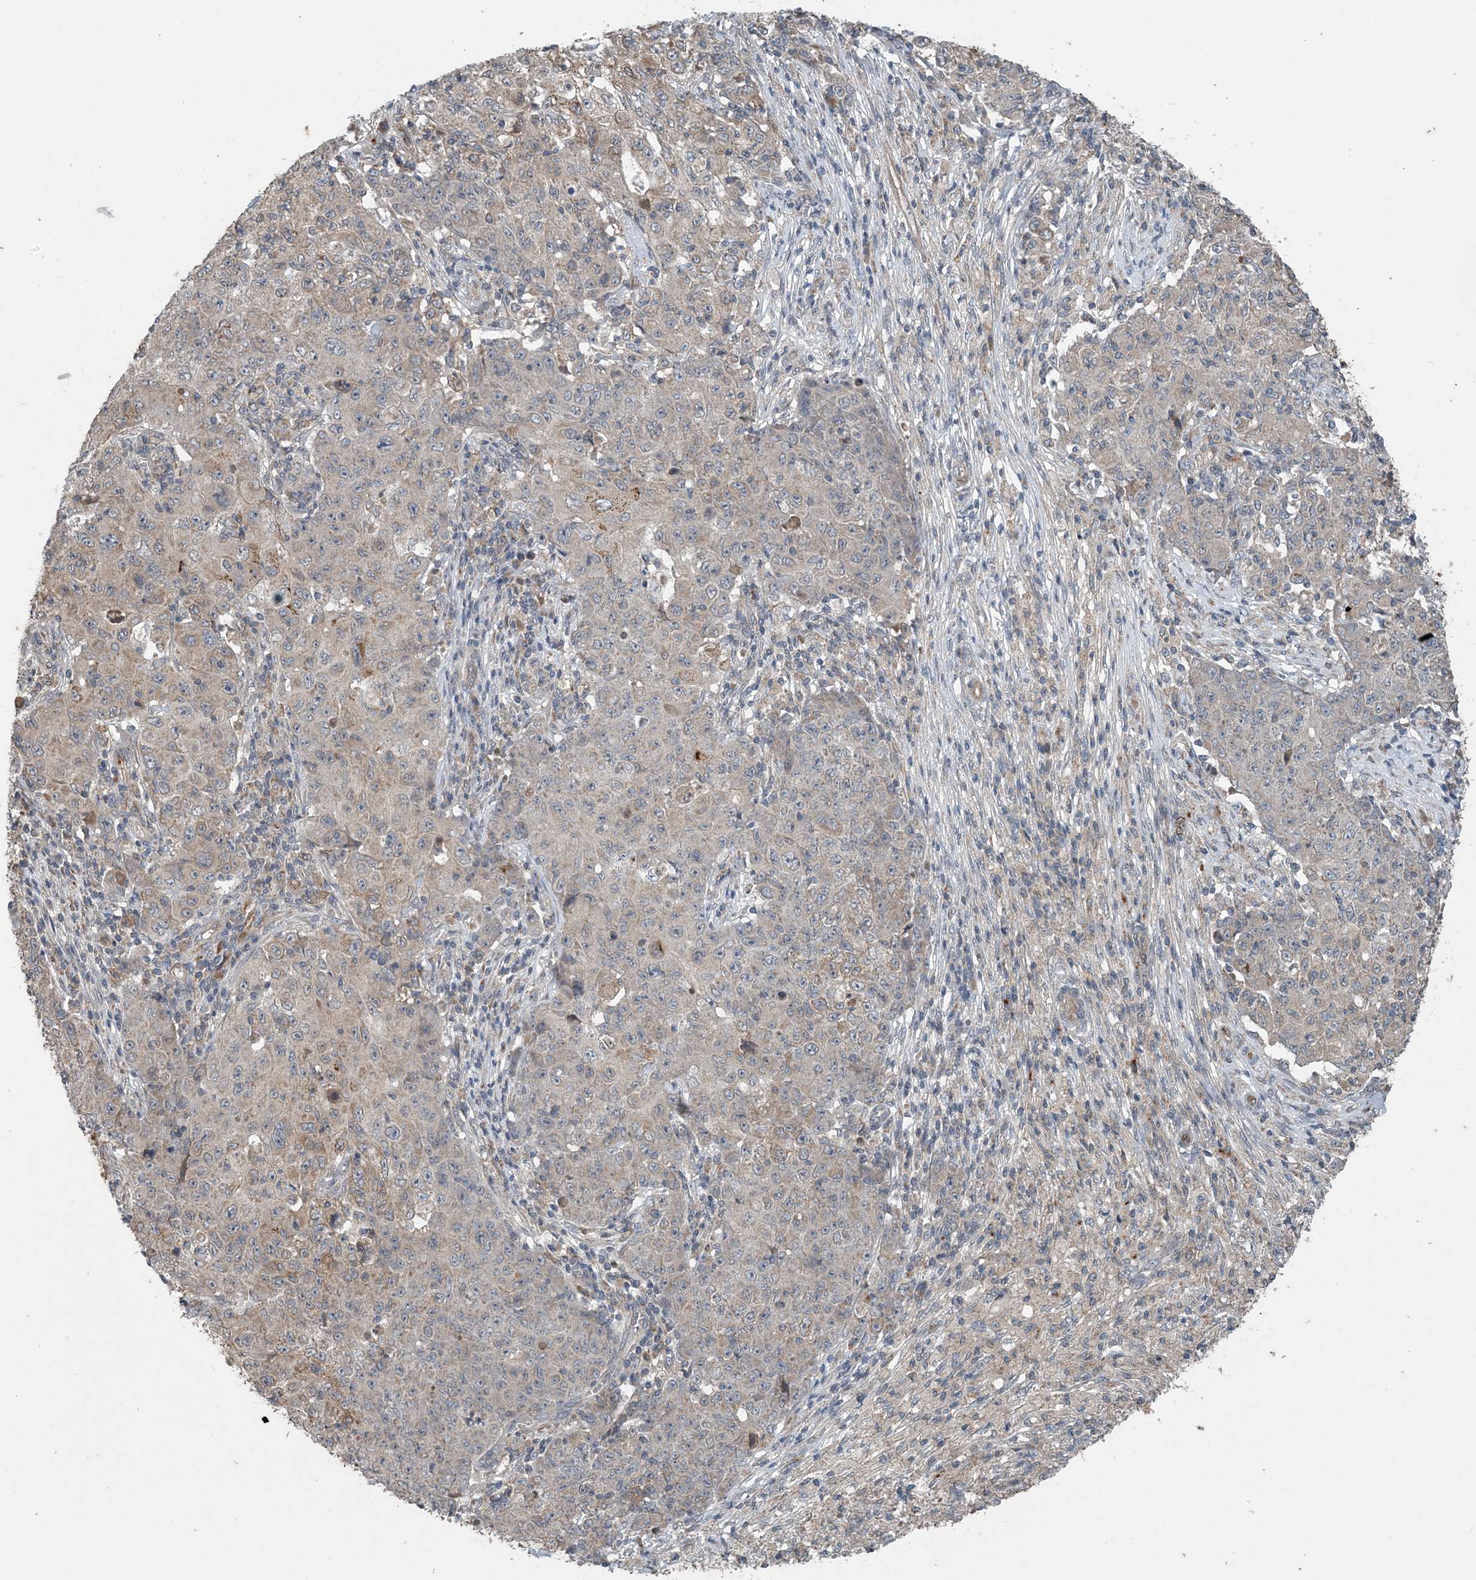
{"staining": {"intensity": "moderate", "quantity": "<25%", "location": "cytoplasmic/membranous"}, "tissue": "ovarian cancer", "cell_type": "Tumor cells", "image_type": "cancer", "snomed": [{"axis": "morphology", "description": "Carcinoma, endometroid"}, {"axis": "topography", "description": "Ovary"}], "caption": "Ovarian endometroid carcinoma stained with a protein marker reveals moderate staining in tumor cells.", "gene": "MYO9B", "patient": {"sex": "female", "age": 42}}